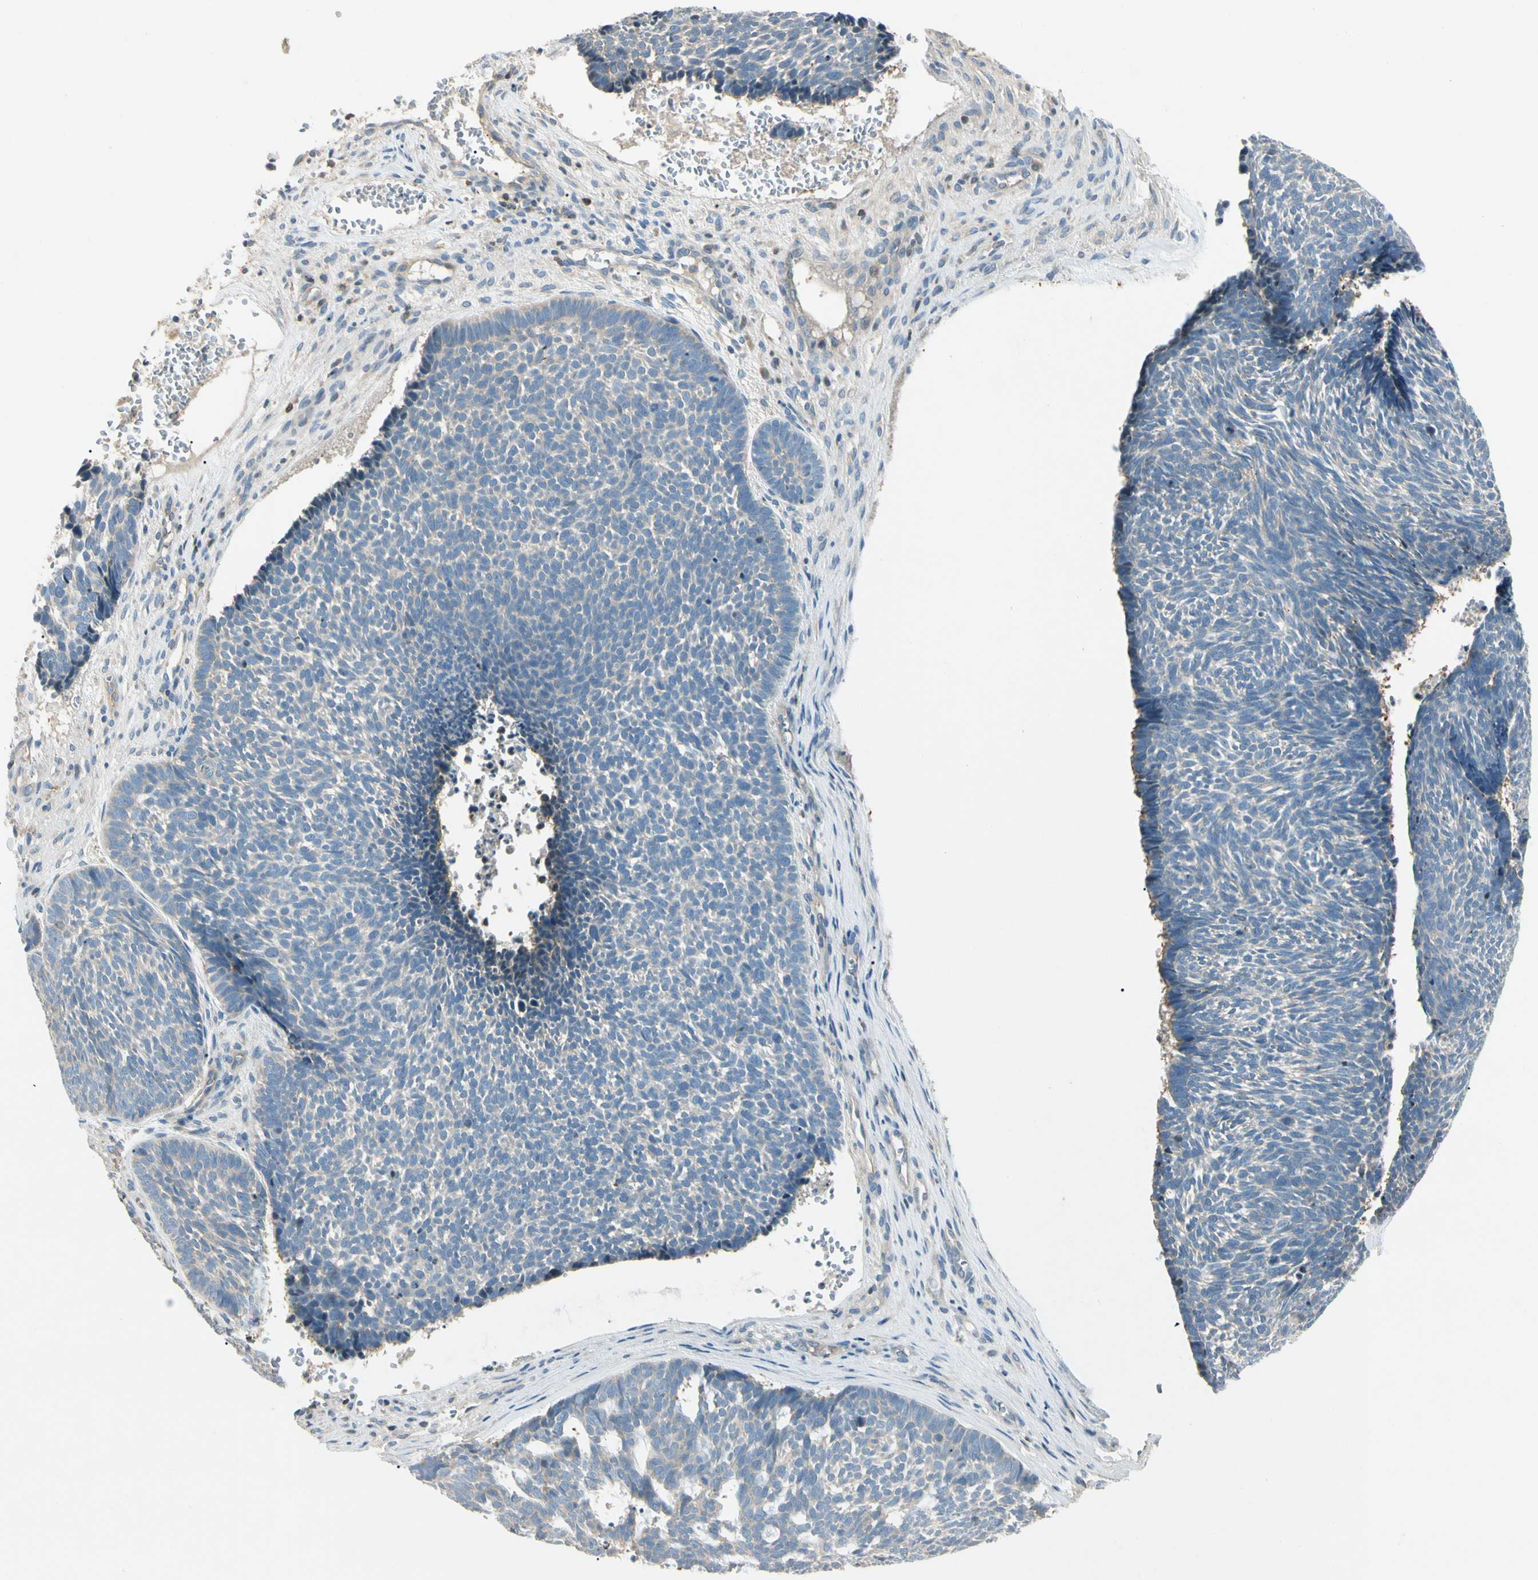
{"staining": {"intensity": "negative", "quantity": "none", "location": "none"}, "tissue": "skin cancer", "cell_type": "Tumor cells", "image_type": "cancer", "snomed": [{"axis": "morphology", "description": "Basal cell carcinoma"}, {"axis": "topography", "description": "Skin"}], "caption": "Histopathology image shows no protein expression in tumor cells of skin cancer tissue.", "gene": "CDH6", "patient": {"sex": "male", "age": 84}}